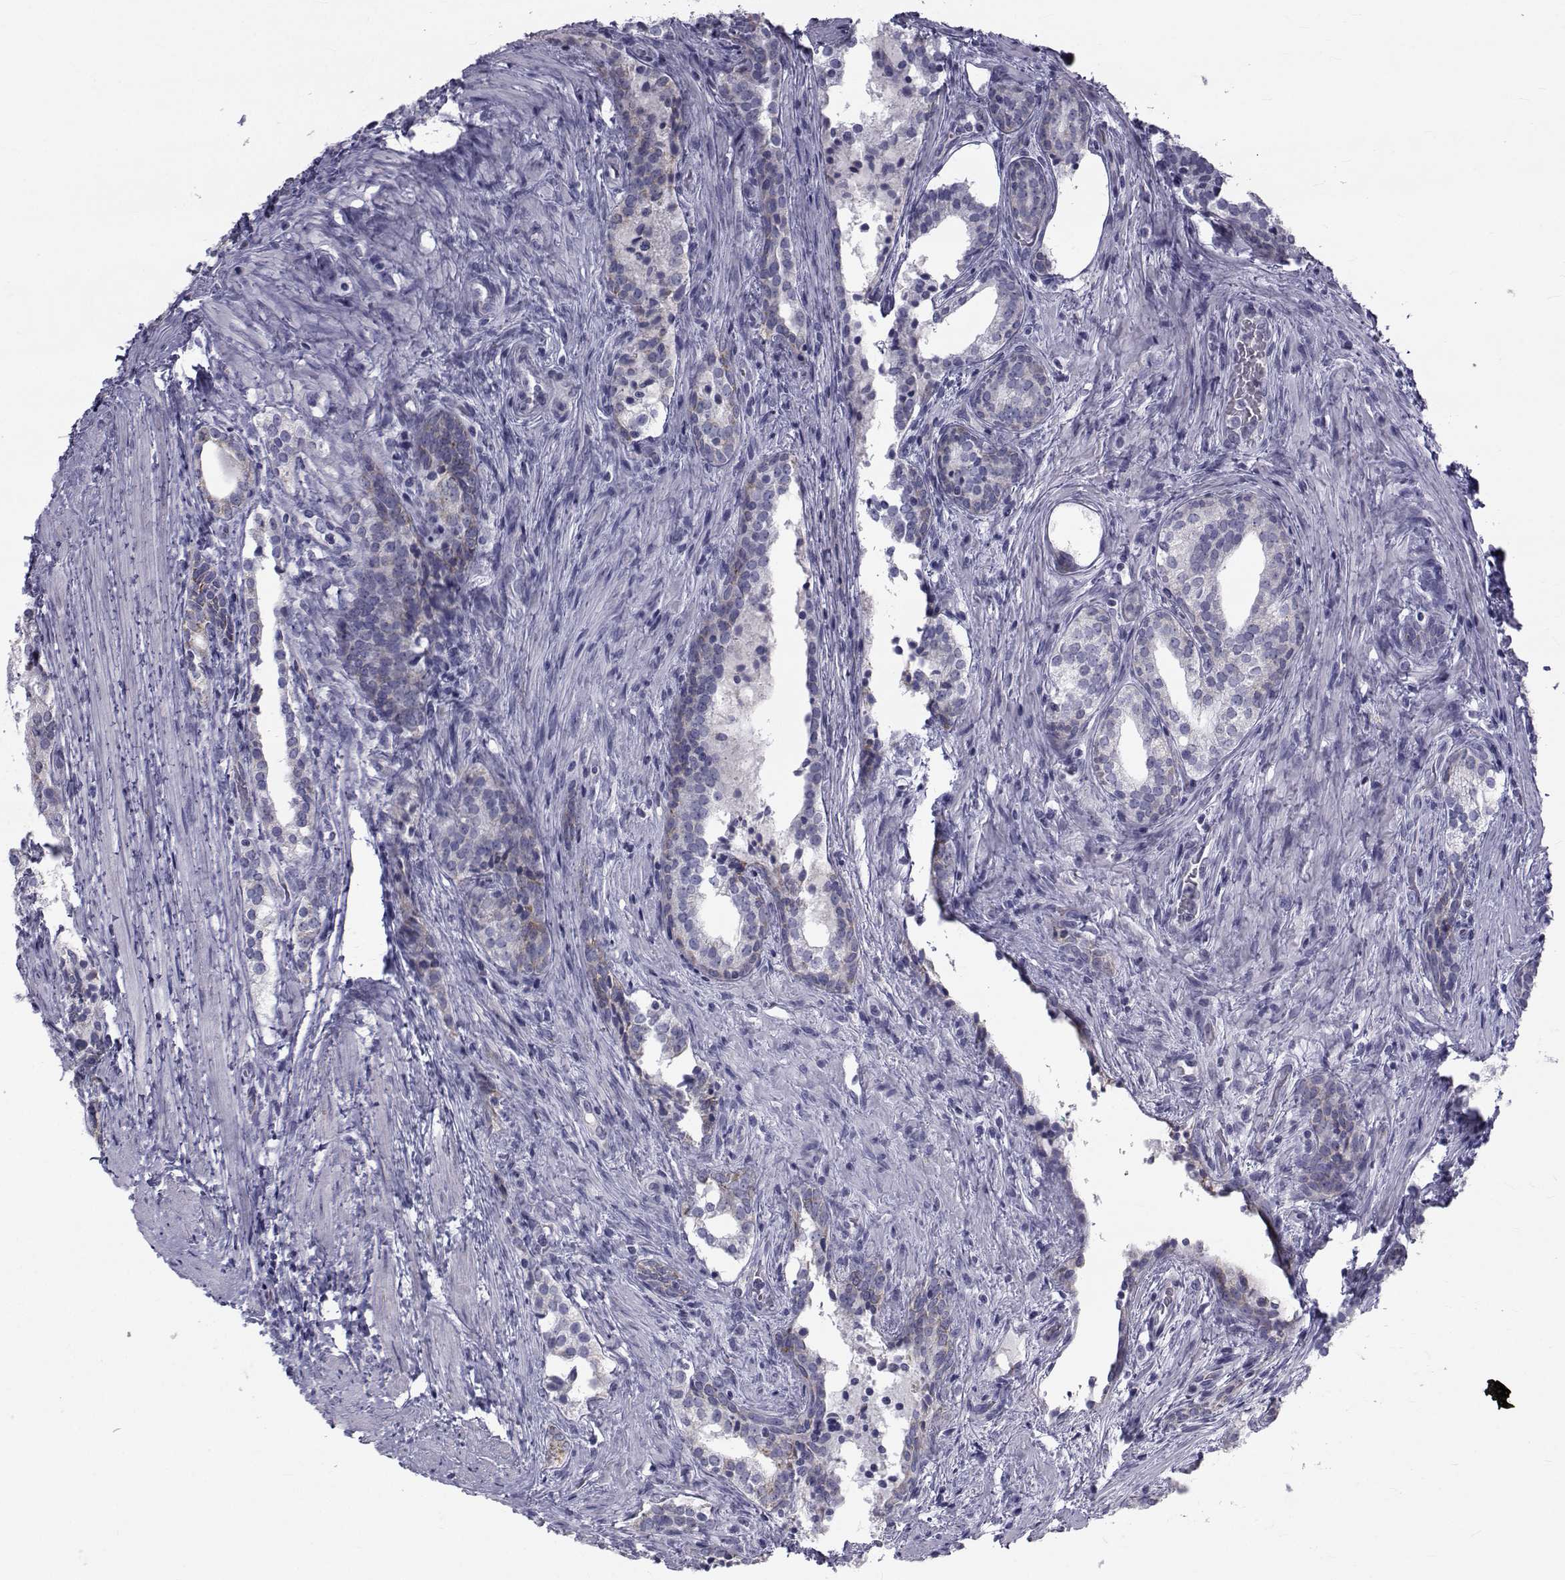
{"staining": {"intensity": "moderate", "quantity": "<25%", "location": "cytoplasmic/membranous"}, "tissue": "prostate cancer", "cell_type": "Tumor cells", "image_type": "cancer", "snomed": [{"axis": "morphology", "description": "Adenocarcinoma, NOS"}, {"axis": "morphology", "description": "Adenocarcinoma, High grade"}, {"axis": "topography", "description": "Prostate"}], "caption": "This image shows high-grade adenocarcinoma (prostate) stained with immunohistochemistry (IHC) to label a protein in brown. The cytoplasmic/membranous of tumor cells show moderate positivity for the protein. Nuclei are counter-stained blue.", "gene": "FDXR", "patient": {"sex": "male", "age": 61}}